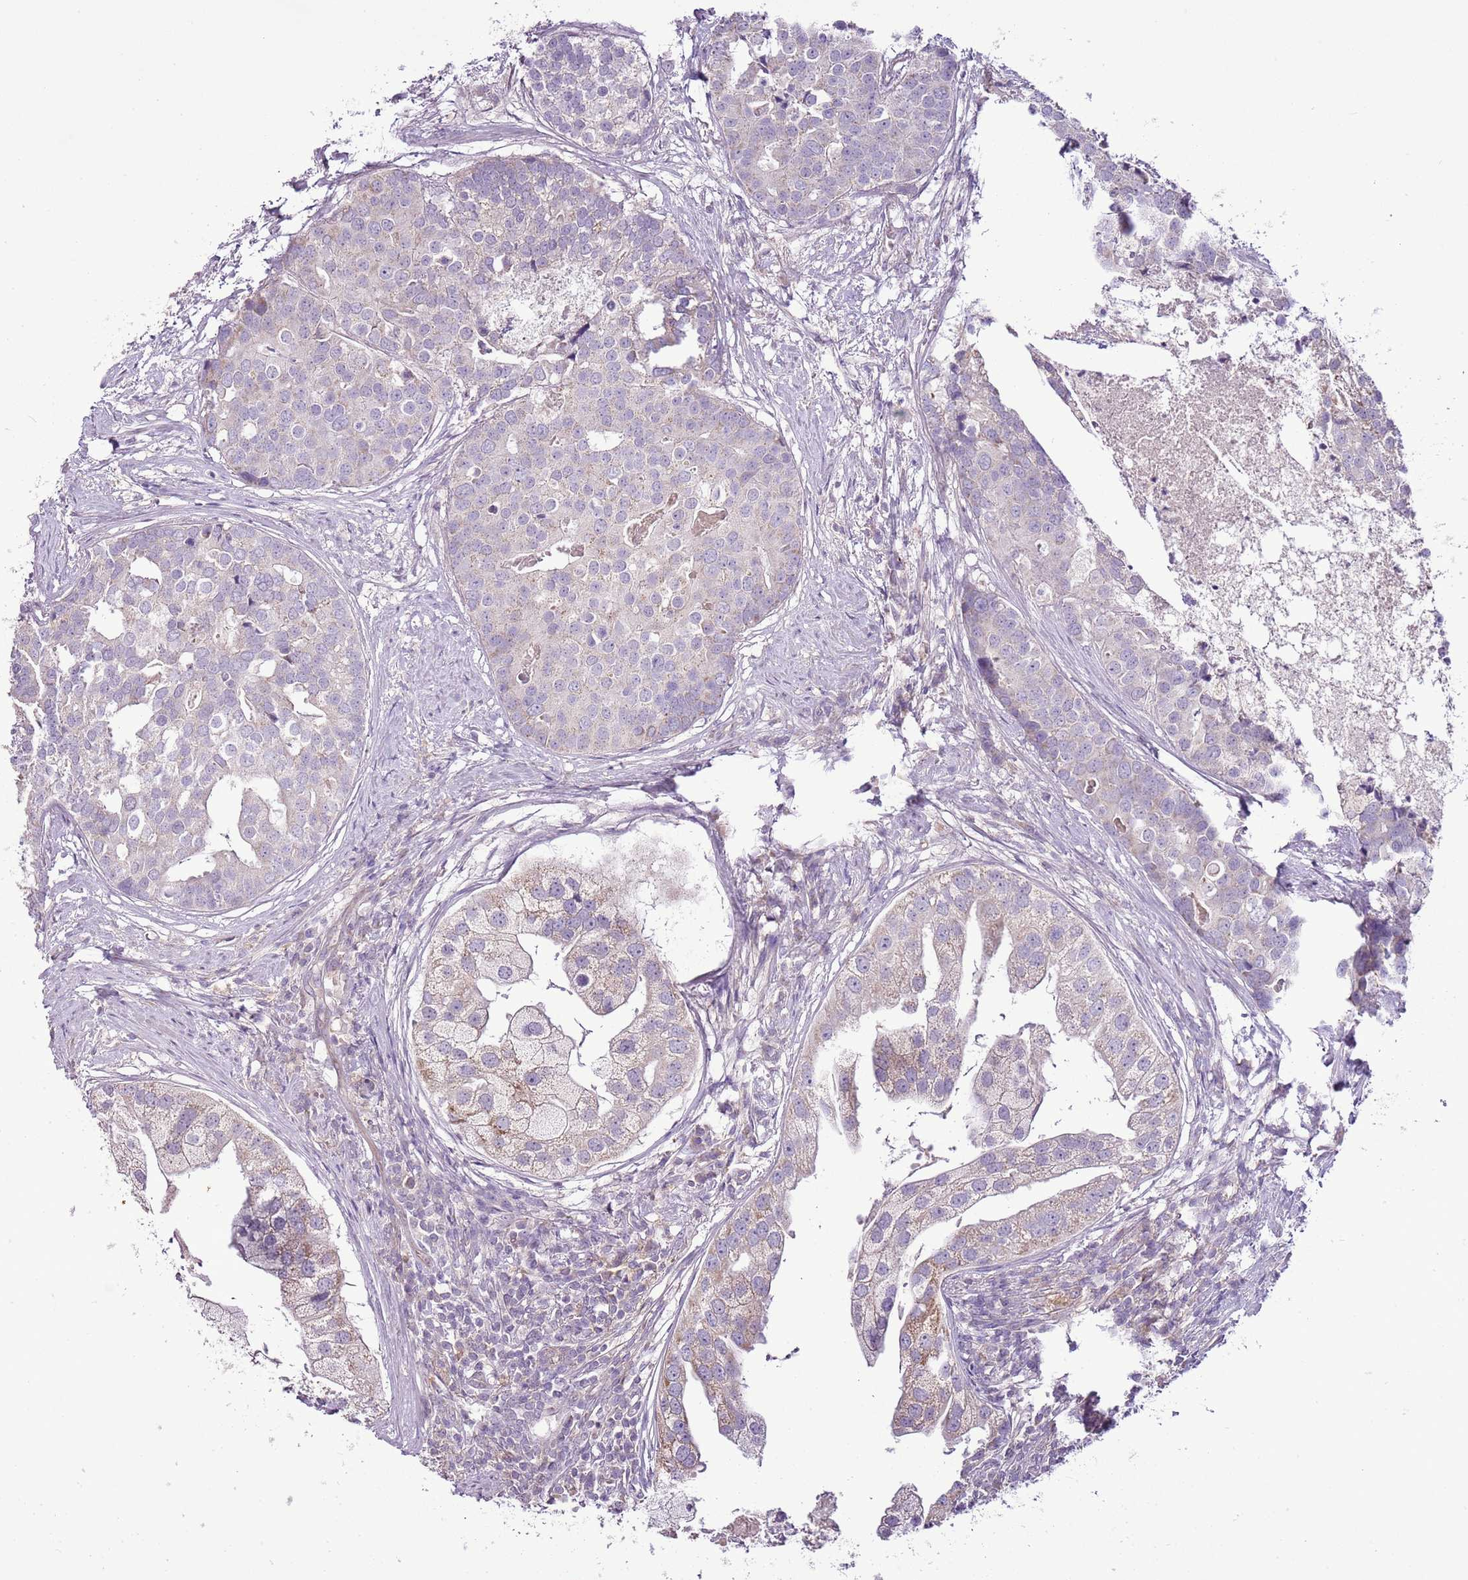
{"staining": {"intensity": "weak", "quantity": "<25%", "location": "cytoplasmic/membranous"}, "tissue": "prostate cancer", "cell_type": "Tumor cells", "image_type": "cancer", "snomed": [{"axis": "morphology", "description": "Adenocarcinoma, High grade"}, {"axis": "topography", "description": "Prostate"}], "caption": "Protein analysis of prostate adenocarcinoma (high-grade) demonstrates no significant positivity in tumor cells.", "gene": "CMKLR1", "patient": {"sex": "male", "age": 62}}